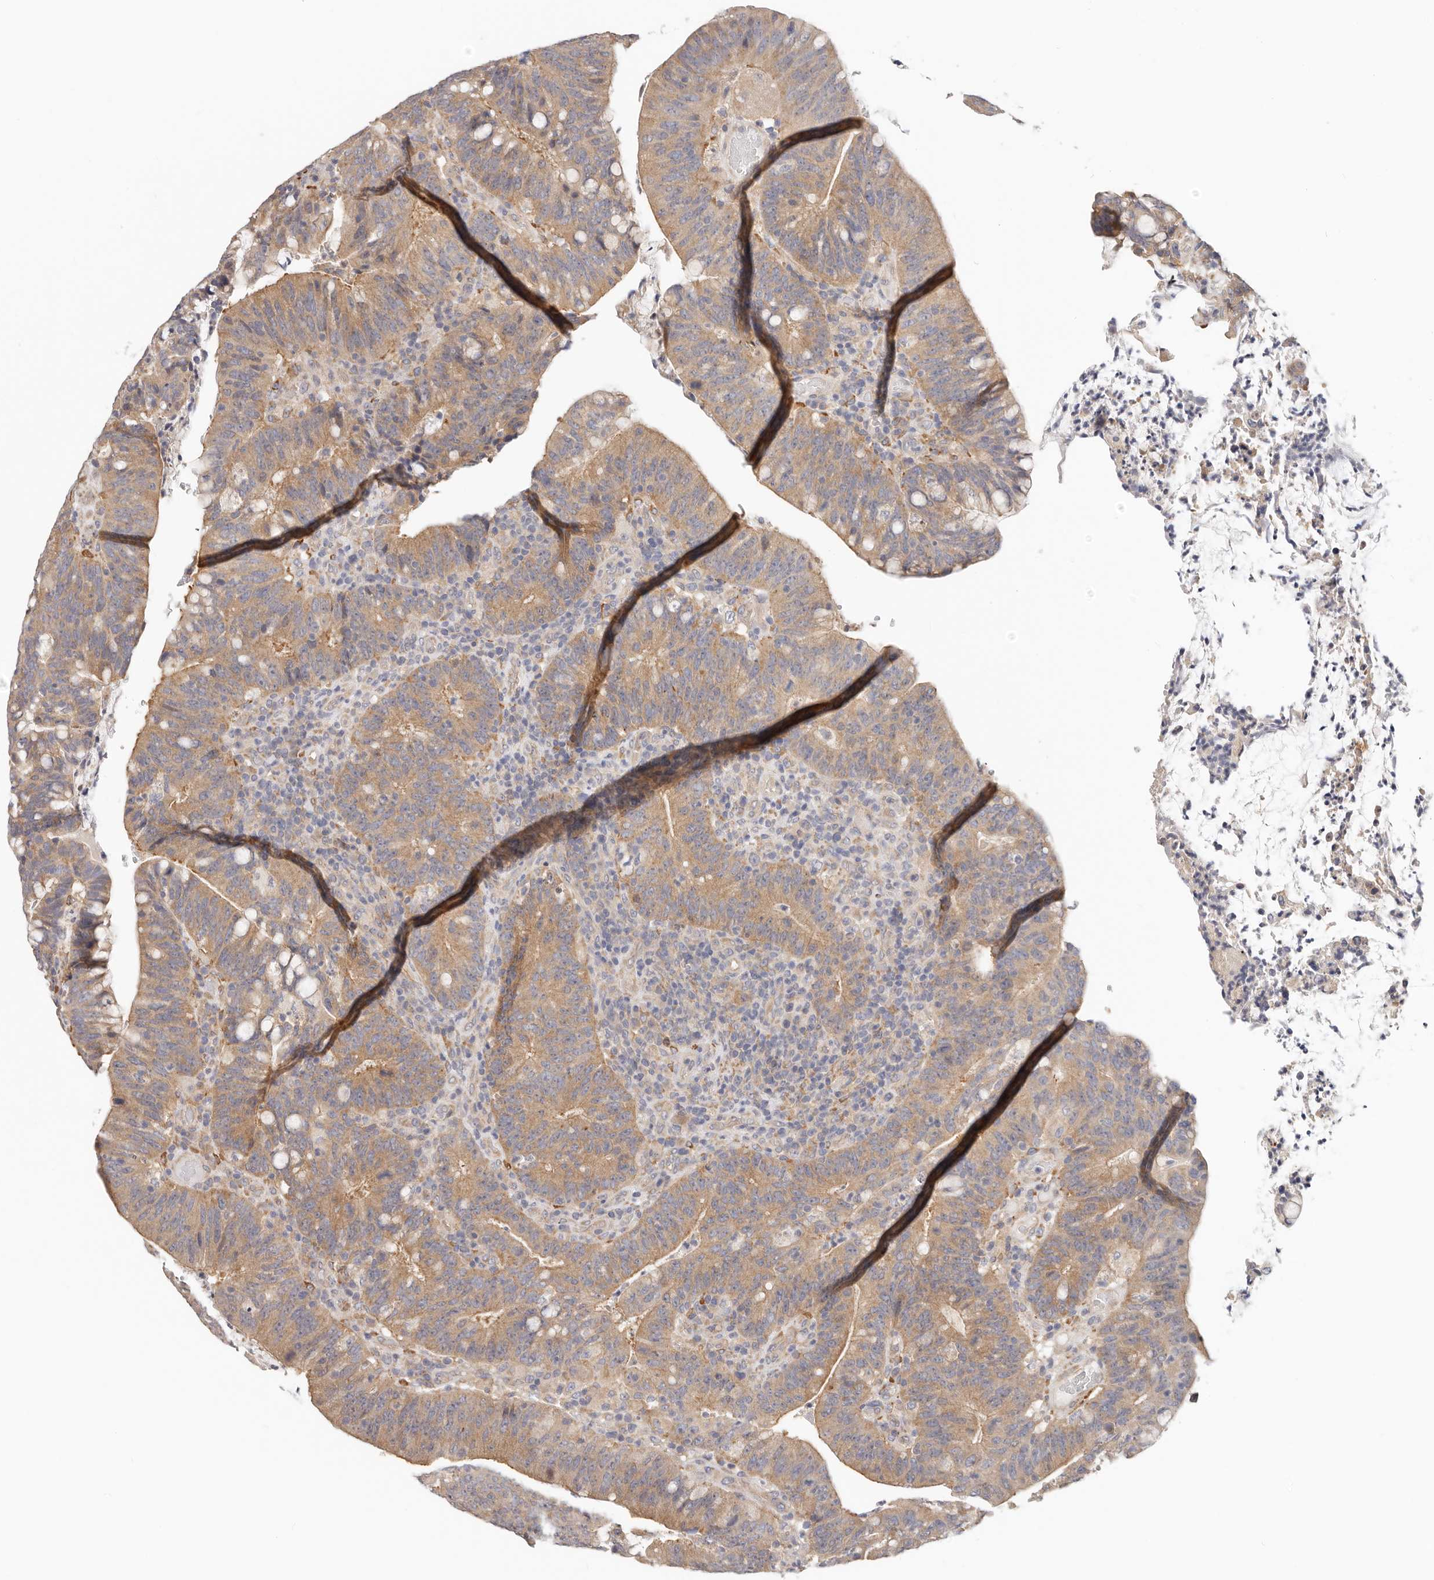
{"staining": {"intensity": "moderate", "quantity": ">75%", "location": "cytoplasmic/membranous"}, "tissue": "colorectal cancer", "cell_type": "Tumor cells", "image_type": "cancer", "snomed": [{"axis": "morphology", "description": "Adenocarcinoma, NOS"}, {"axis": "topography", "description": "Colon"}], "caption": "Immunohistochemical staining of human adenocarcinoma (colorectal) displays medium levels of moderate cytoplasmic/membranous positivity in about >75% of tumor cells.", "gene": "AFDN", "patient": {"sex": "female", "age": 66}}